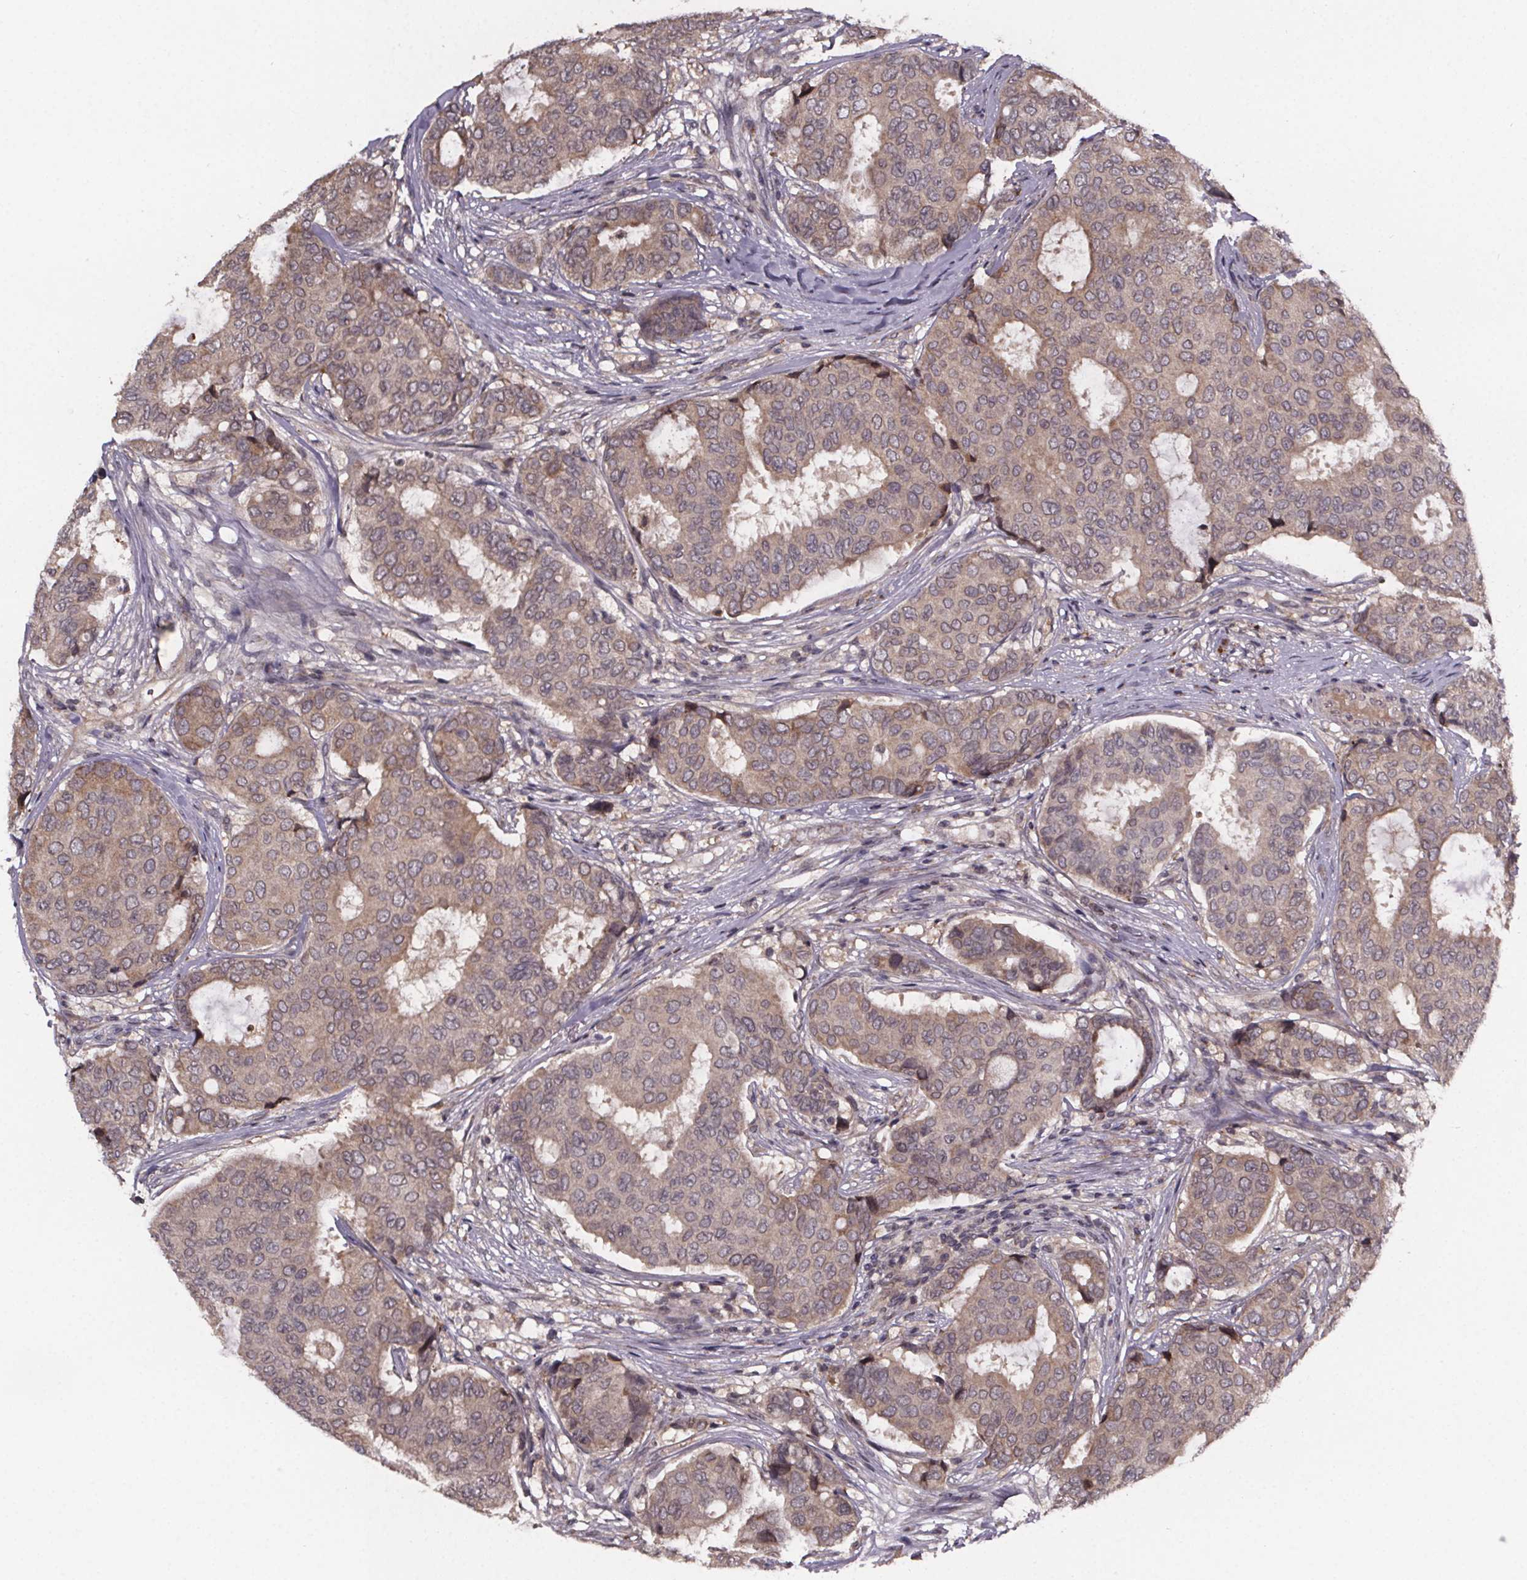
{"staining": {"intensity": "weak", "quantity": ">75%", "location": "cytoplasmic/membranous"}, "tissue": "breast cancer", "cell_type": "Tumor cells", "image_type": "cancer", "snomed": [{"axis": "morphology", "description": "Duct carcinoma"}, {"axis": "topography", "description": "Breast"}], "caption": "IHC image of neoplastic tissue: infiltrating ductal carcinoma (breast) stained using immunohistochemistry exhibits low levels of weak protein expression localized specifically in the cytoplasmic/membranous of tumor cells, appearing as a cytoplasmic/membranous brown color.", "gene": "SAT1", "patient": {"sex": "female", "age": 75}}